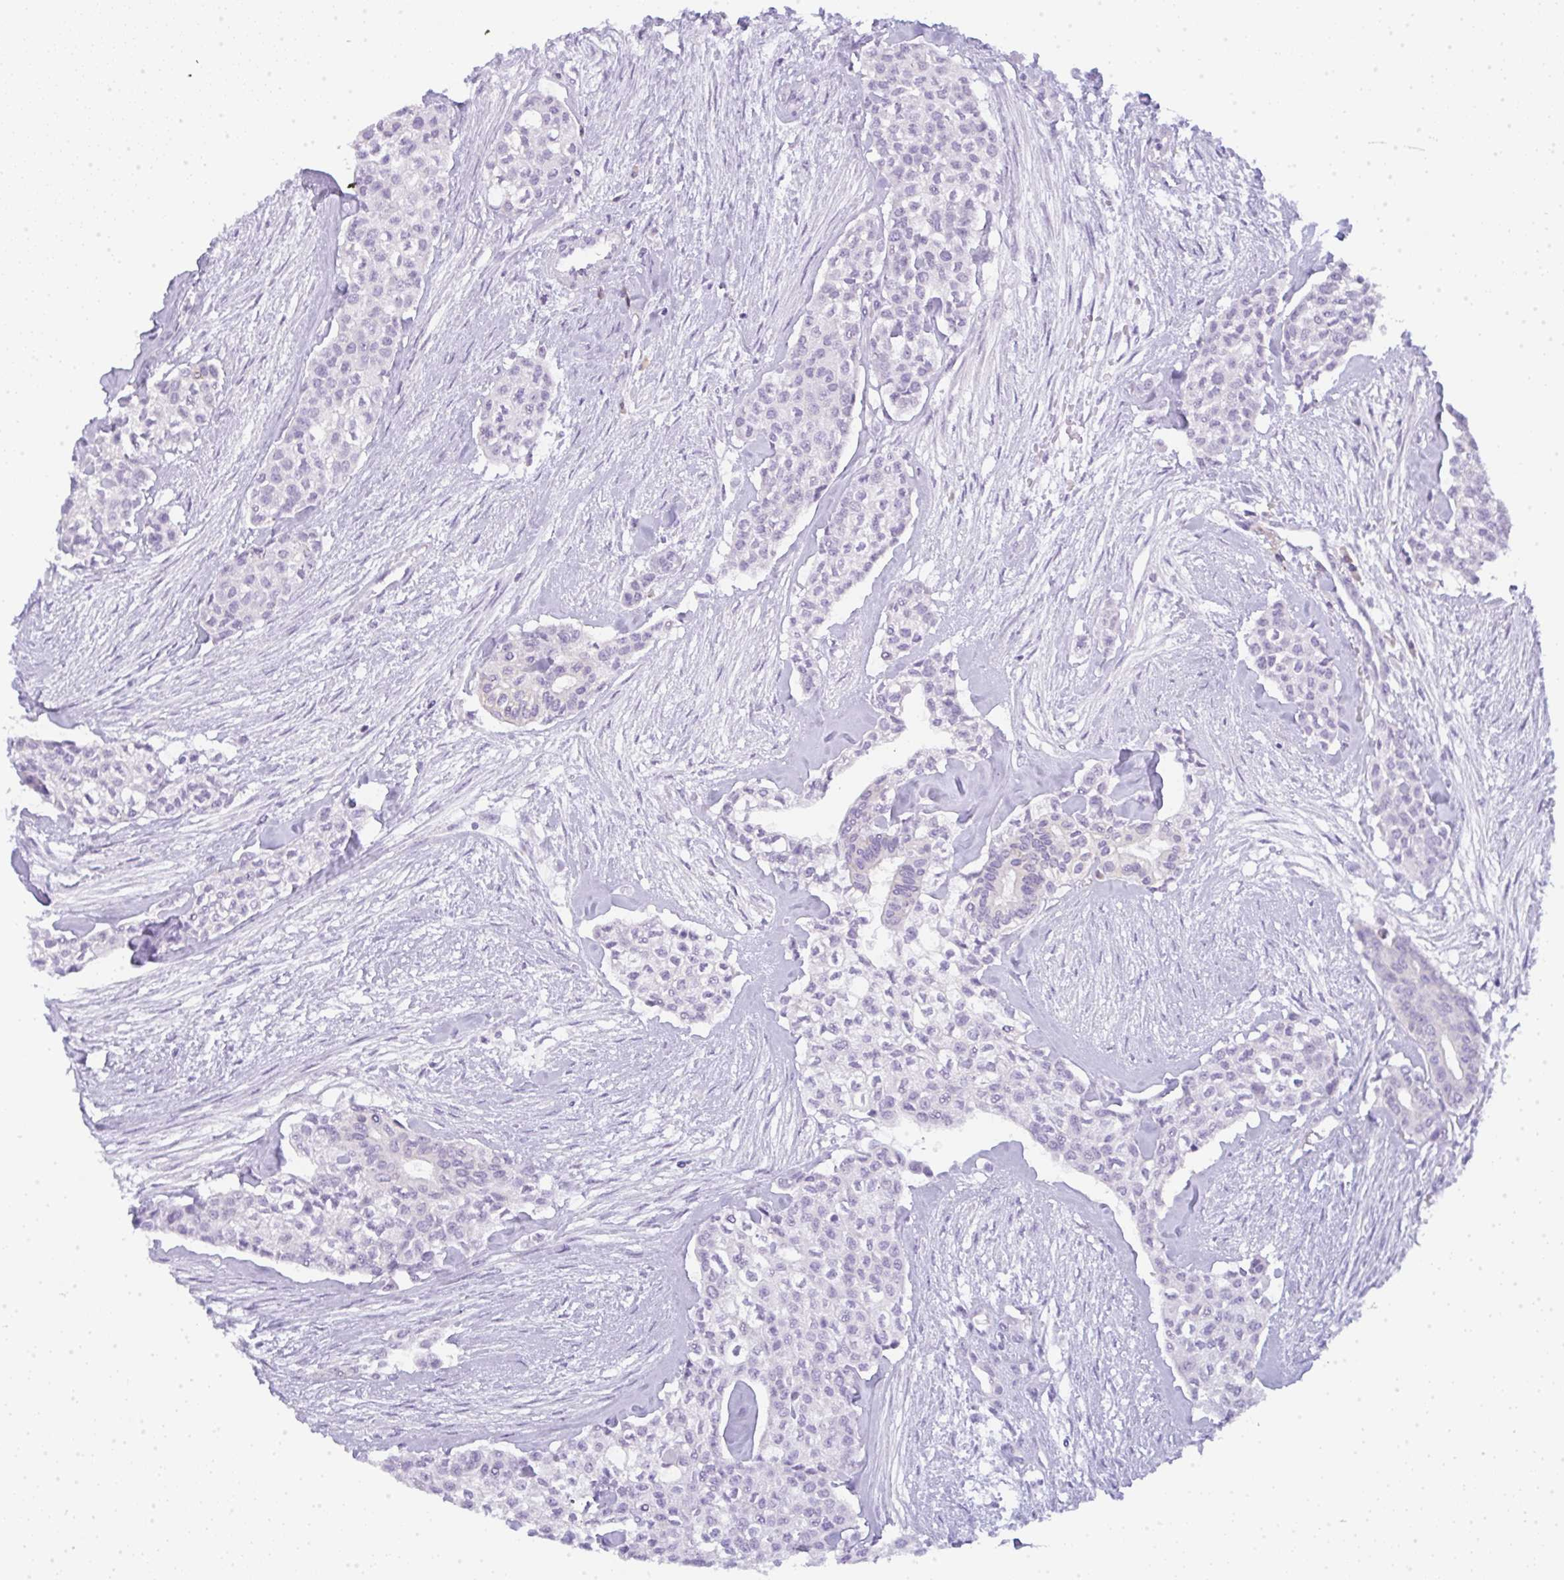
{"staining": {"intensity": "negative", "quantity": "none", "location": "none"}, "tissue": "head and neck cancer", "cell_type": "Tumor cells", "image_type": "cancer", "snomed": [{"axis": "morphology", "description": "Adenocarcinoma, NOS"}, {"axis": "topography", "description": "Head-Neck"}], "caption": "The micrograph exhibits no significant staining in tumor cells of head and neck adenocarcinoma.", "gene": "LPAR4", "patient": {"sex": "male", "age": 81}}